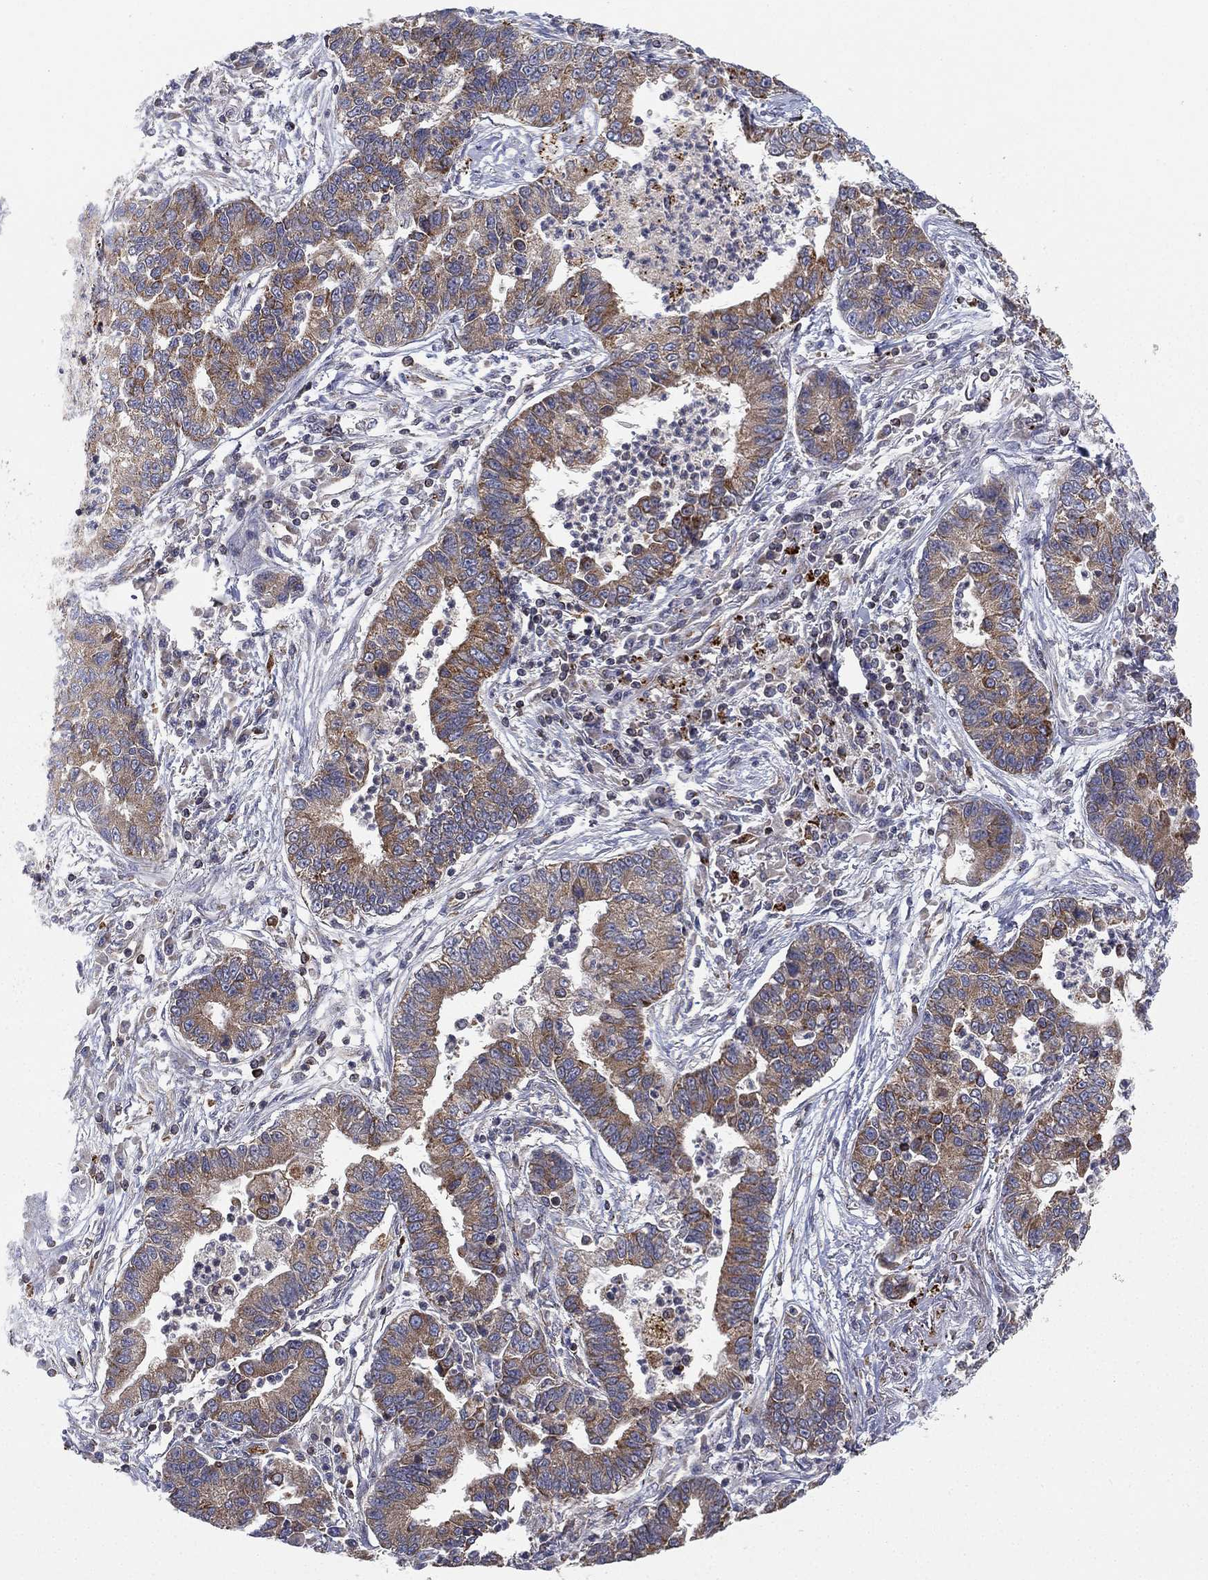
{"staining": {"intensity": "weak", "quantity": ">75%", "location": "cytoplasmic/membranous"}, "tissue": "lung cancer", "cell_type": "Tumor cells", "image_type": "cancer", "snomed": [{"axis": "morphology", "description": "Adenocarcinoma, NOS"}, {"axis": "topography", "description": "Lung"}], "caption": "Protein positivity by immunohistochemistry shows weak cytoplasmic/membranous positivity in approximately >75% of tumor cells in lung cancer (adenocarcinoma).", "gene": "CYB5B", "patient": {"sex": "female", "age": 57}}